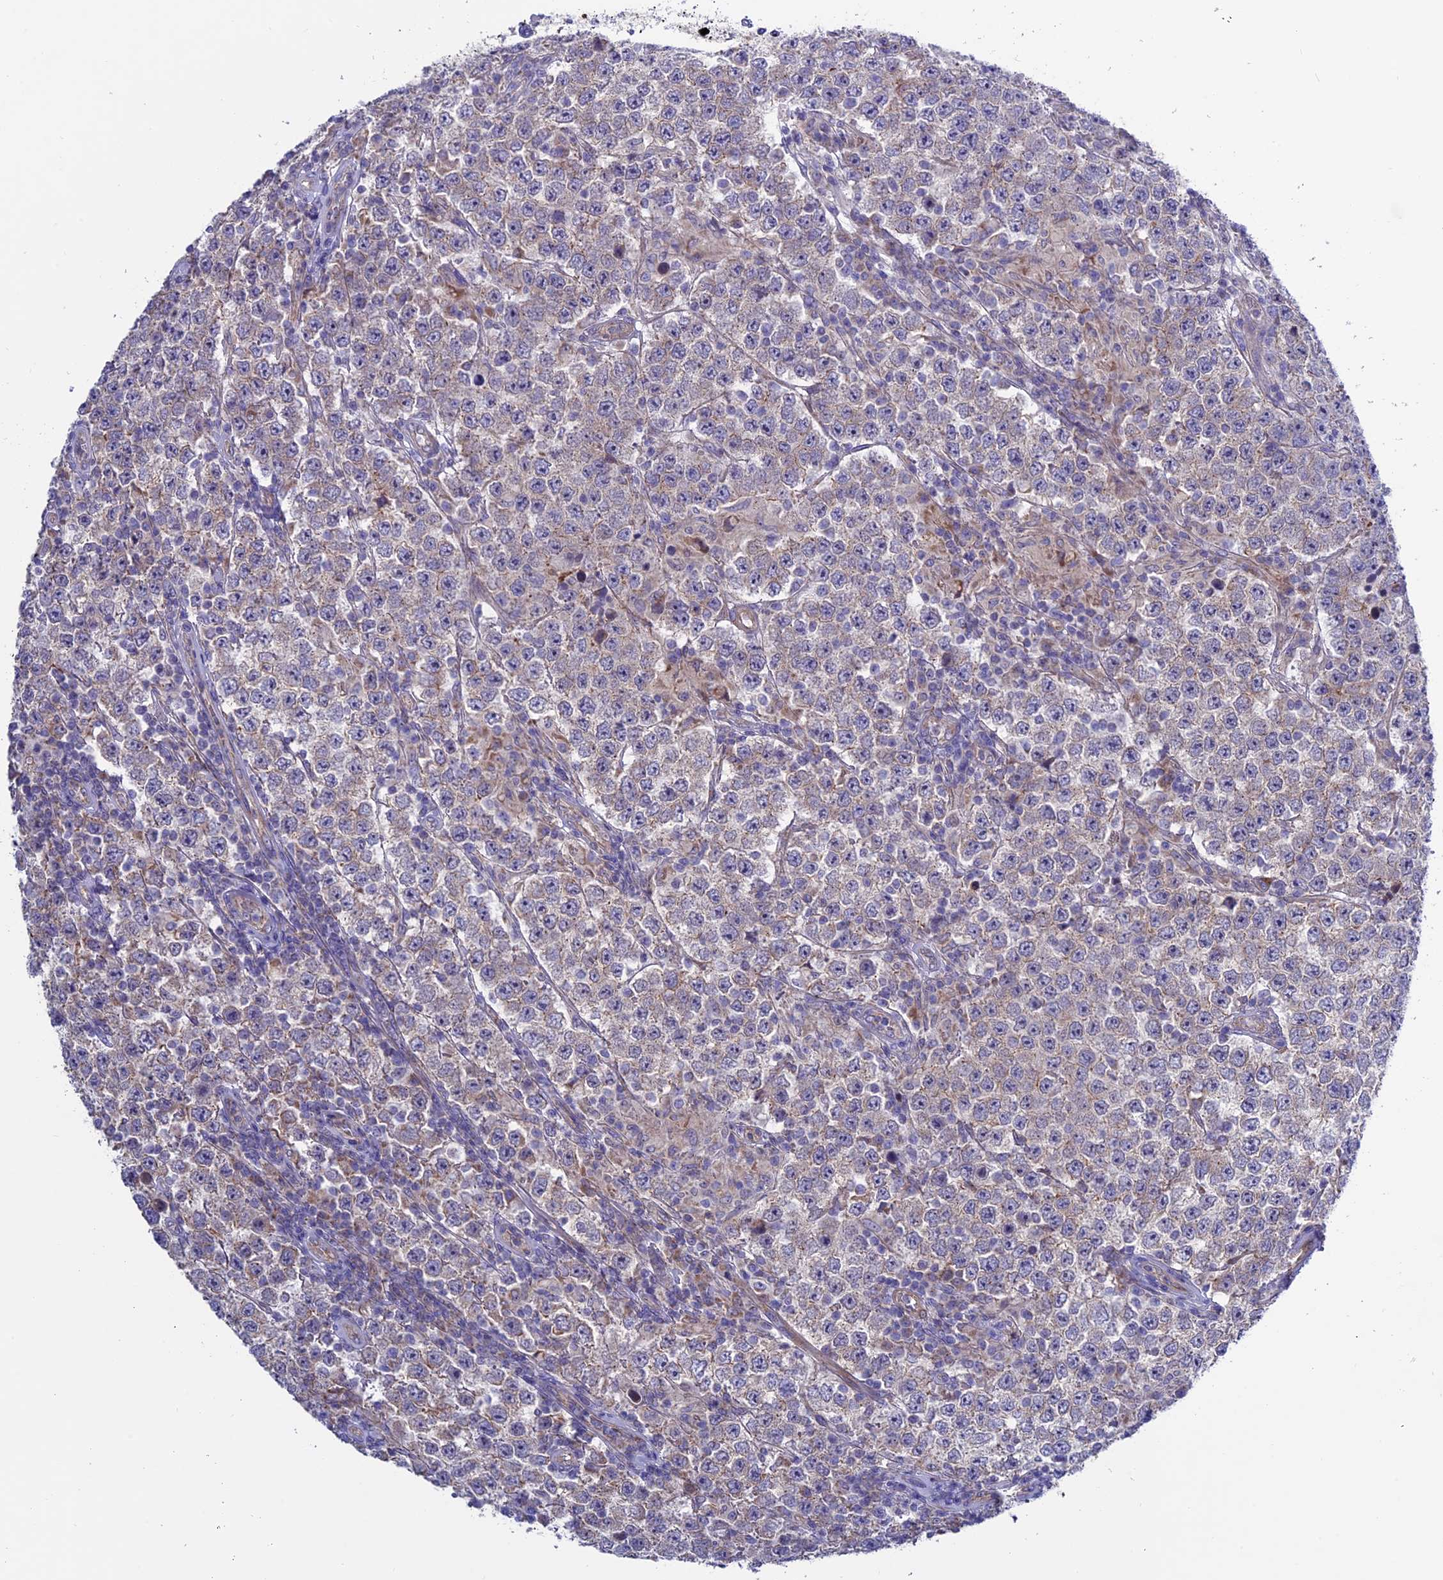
{"staining": {"intensity": "negative", "quantity": "none", "location": "none"}, "tissue": "testis cancer", "cell_type": "Tumor cells", "image_type": "cancer", "snomed": [{"axis": "morphology", "description": "Normal tissue, NOS"}, {"axis": "morphology", "description": "Urothelial carcinoma, High grade"}, {"axis": "morphology", "description": "Seminoma, NOS"}, {"axis": "morphology", "description": "Carcinoma, Embryonal, NOS"}, {"axis": "topography", "description": "Urinary bladder"}, {"axis": "topography", "description": "Testis"}], "caption": "This image is of testis cancer (urothelial carcinoma (high-grade)) stained with immunohistochemistry to label a protein in brown with the nuclei are counter-stained blue. There is no positivity in tumor cells.", "gene": "ETFDH", "patient": {"sex": "male", "age": 41}}